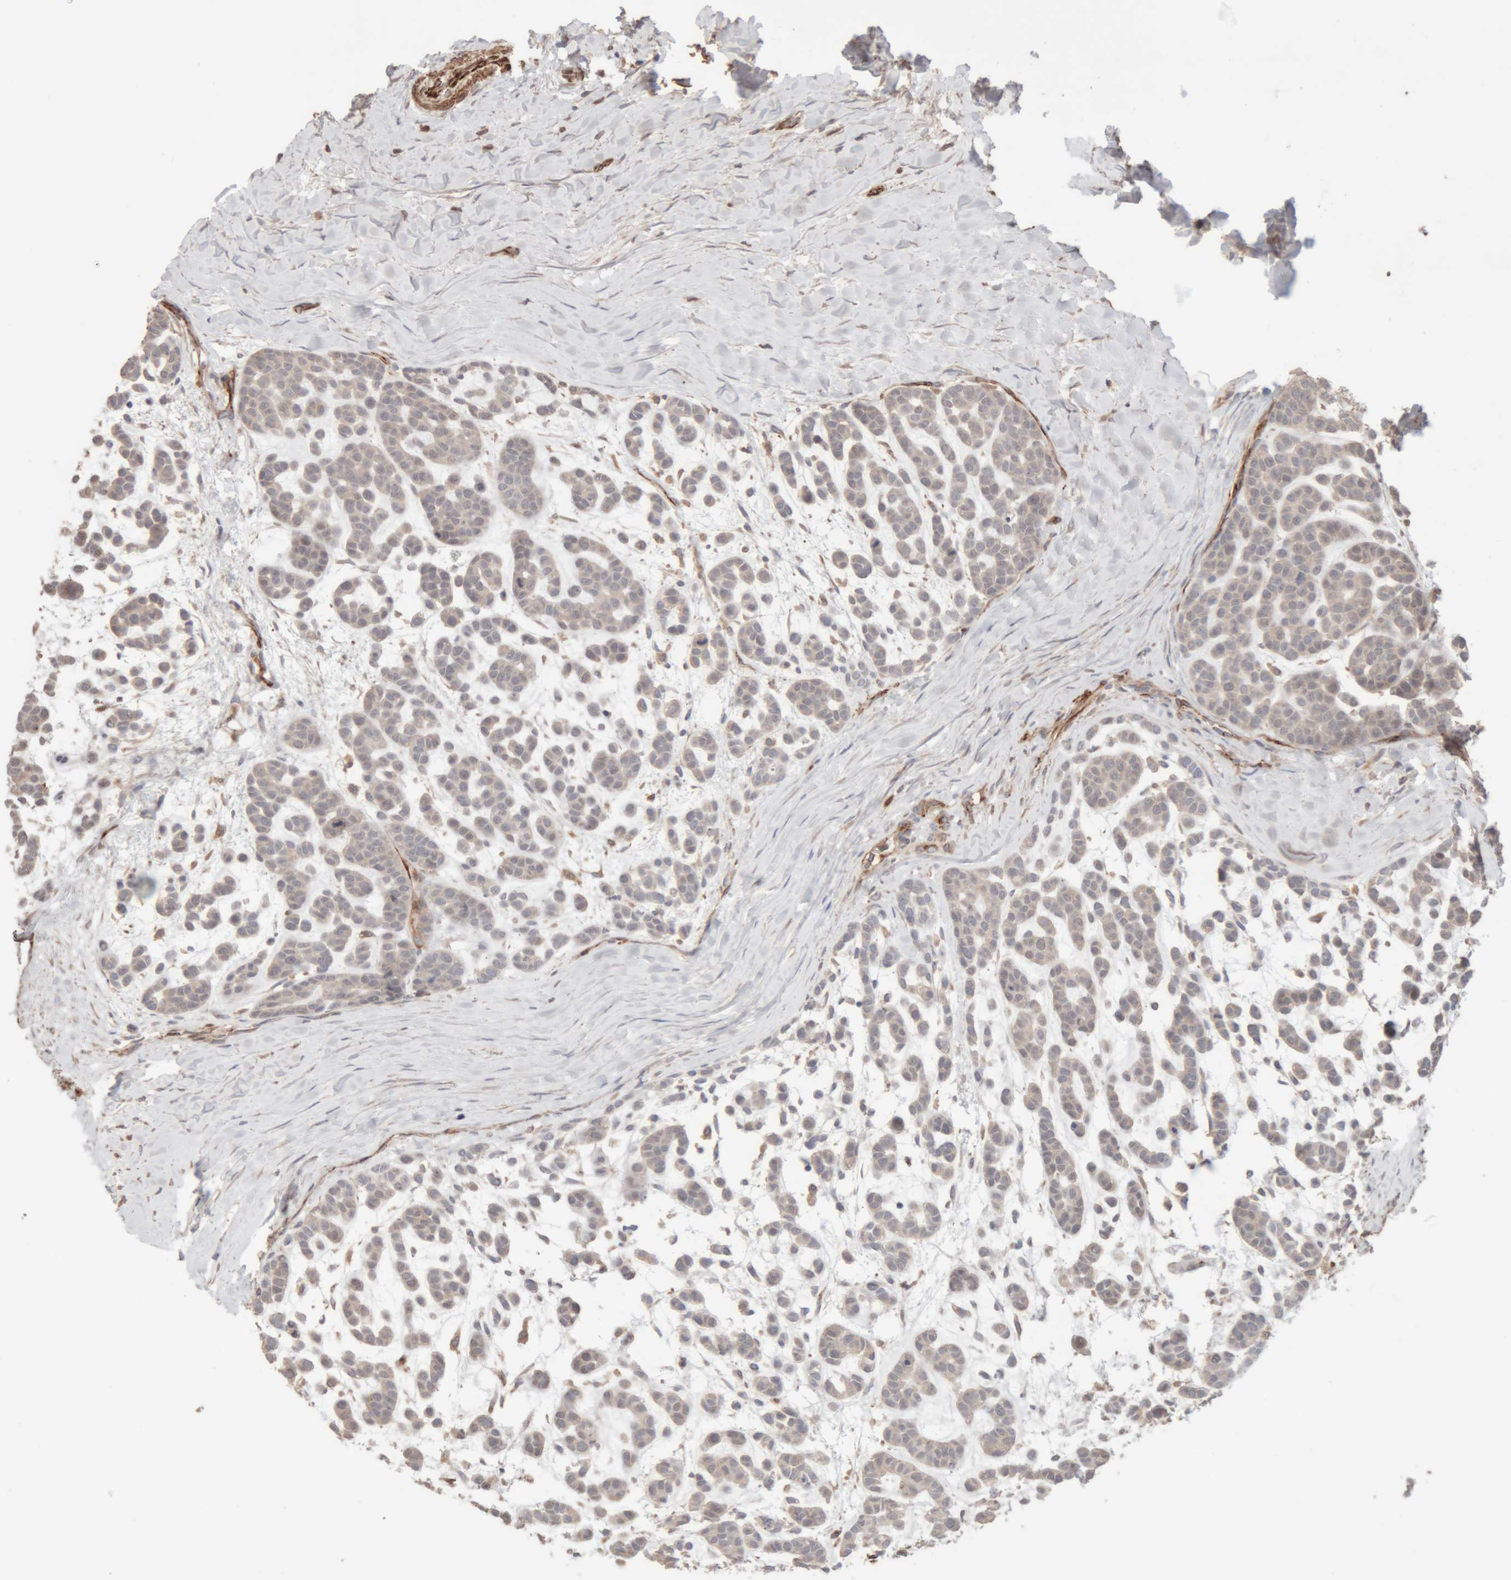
{"staining": {"intensity": "weak", "quantity": "25%-75%", "location": "cytoplasmic/membranous"}, "tissue": "head and neck cancer", "cell_type": "Tumor cells", "image_type": "cancer", "snomed": [{"axis": "morphology", "description": "Adenocarcinoma, NOS"}, {"axis": "morphology", "description": "Adenoma, NOS"}, {"axis": "topography", "description": "Head-Neck"}], "caption": "Head and neck adenoma was stained to show a protein in brown. There is low levels of weak cytoplasmic/membranous staining in approximately 25%-75% of tumor cells. (Stains: DAB (3,3'-diaminobenzidine) in brown, nuclei in blue, Microscopy: brightfield microscopy at high magnification).", "gene": "RAB32", "patient": {"sex": "female", "age": 55}}